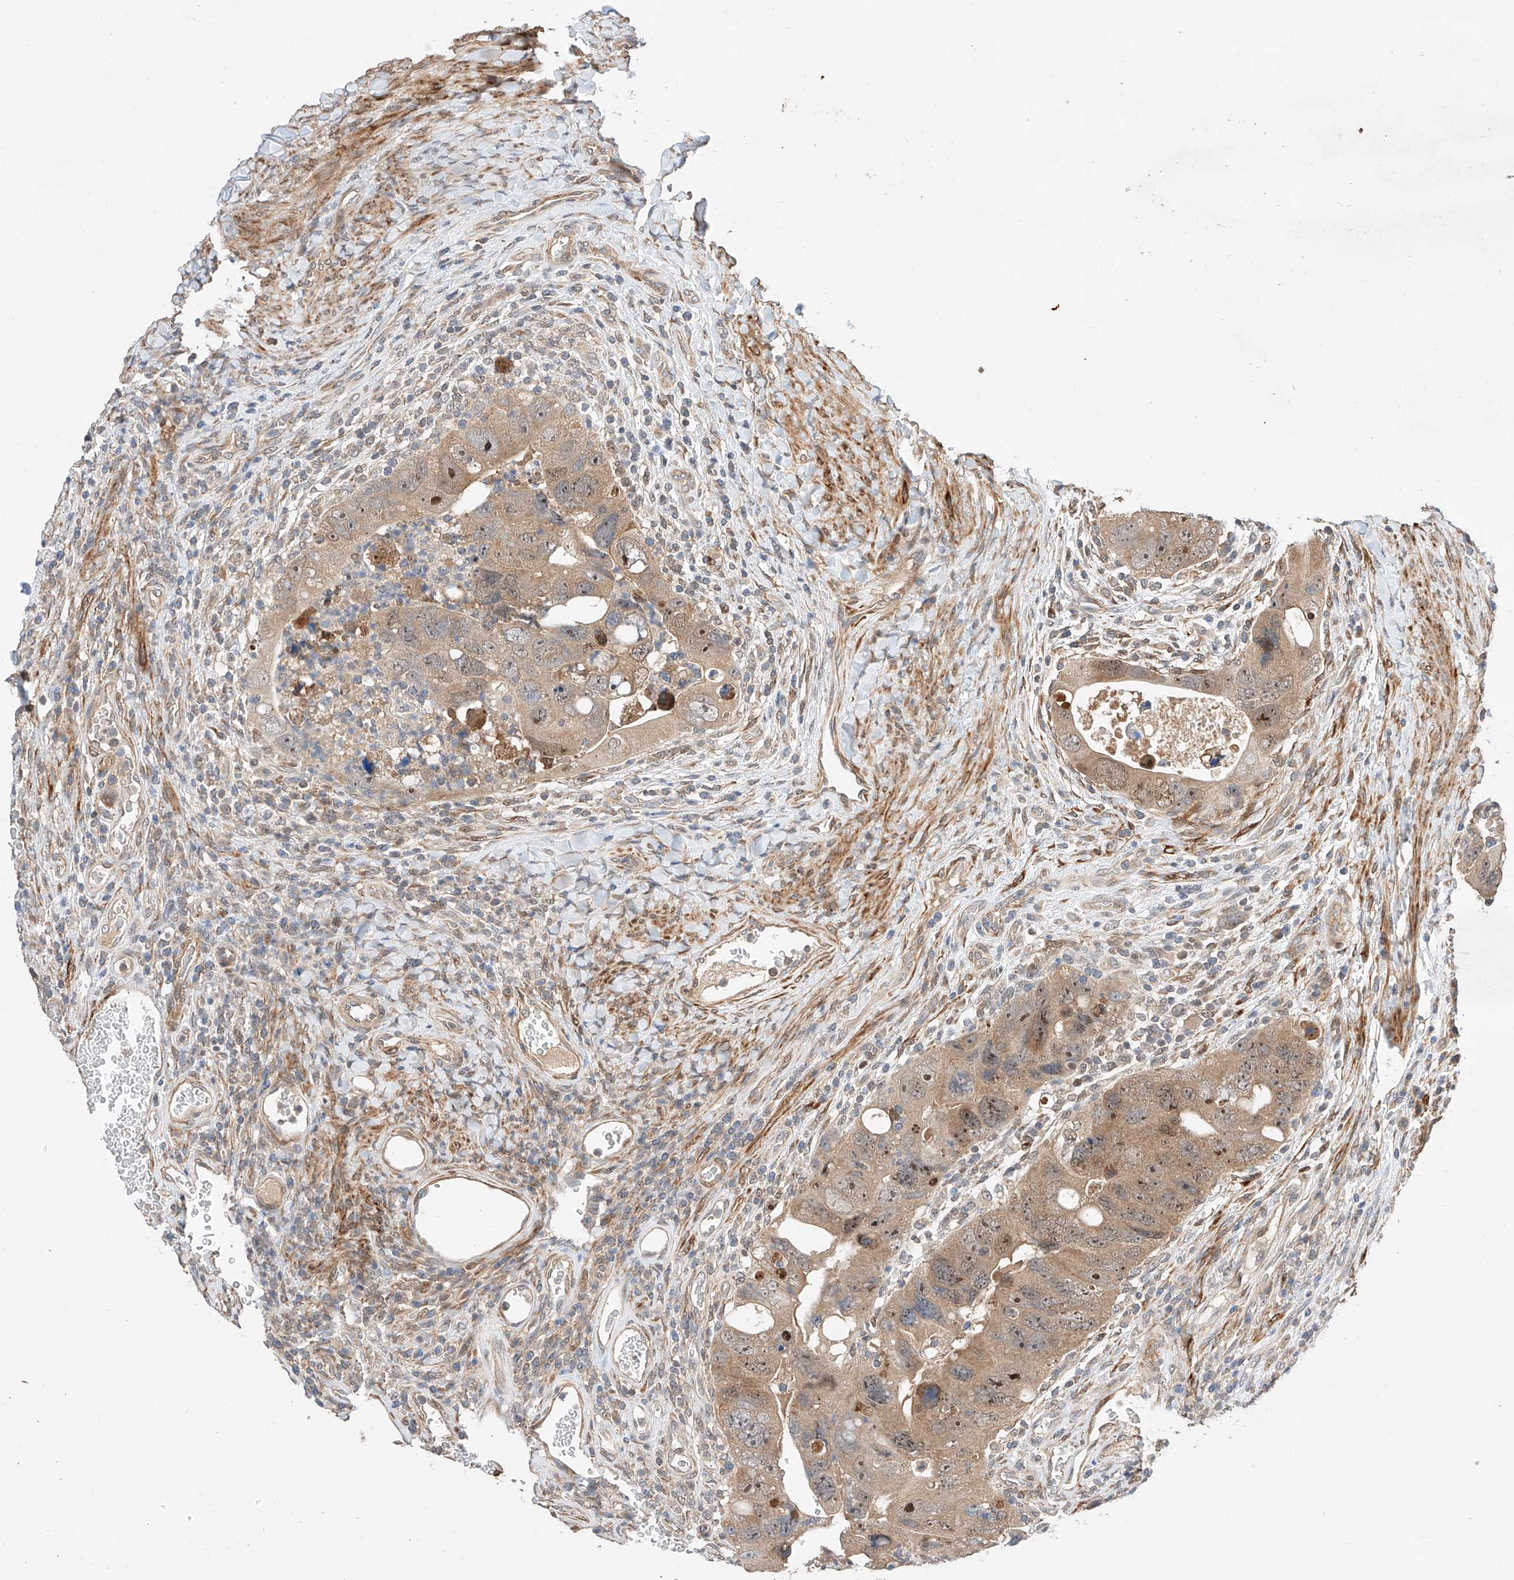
{"staining": {"intensity": "moderate", "quantity": ">75%", "location": "cytoplasmic/membranous,nuclear"}, "tissue": "colorectal cancer", "cell_type": "Tumor cells", "image_type": "cancer", "snomed": [{"axis": "morphology", "description": "Adenocarcinoma, NOS"}, {"axis": "topography", "description": "Rectum"}], "caption": "Moderate cytoplasmic/membranous and nuclear positivity is appreciated in about >75% of tumor cells in adenocarcinoma (colorectal).", "gene": "RAB23", "patient": {"sex": "male", "age": 59}}